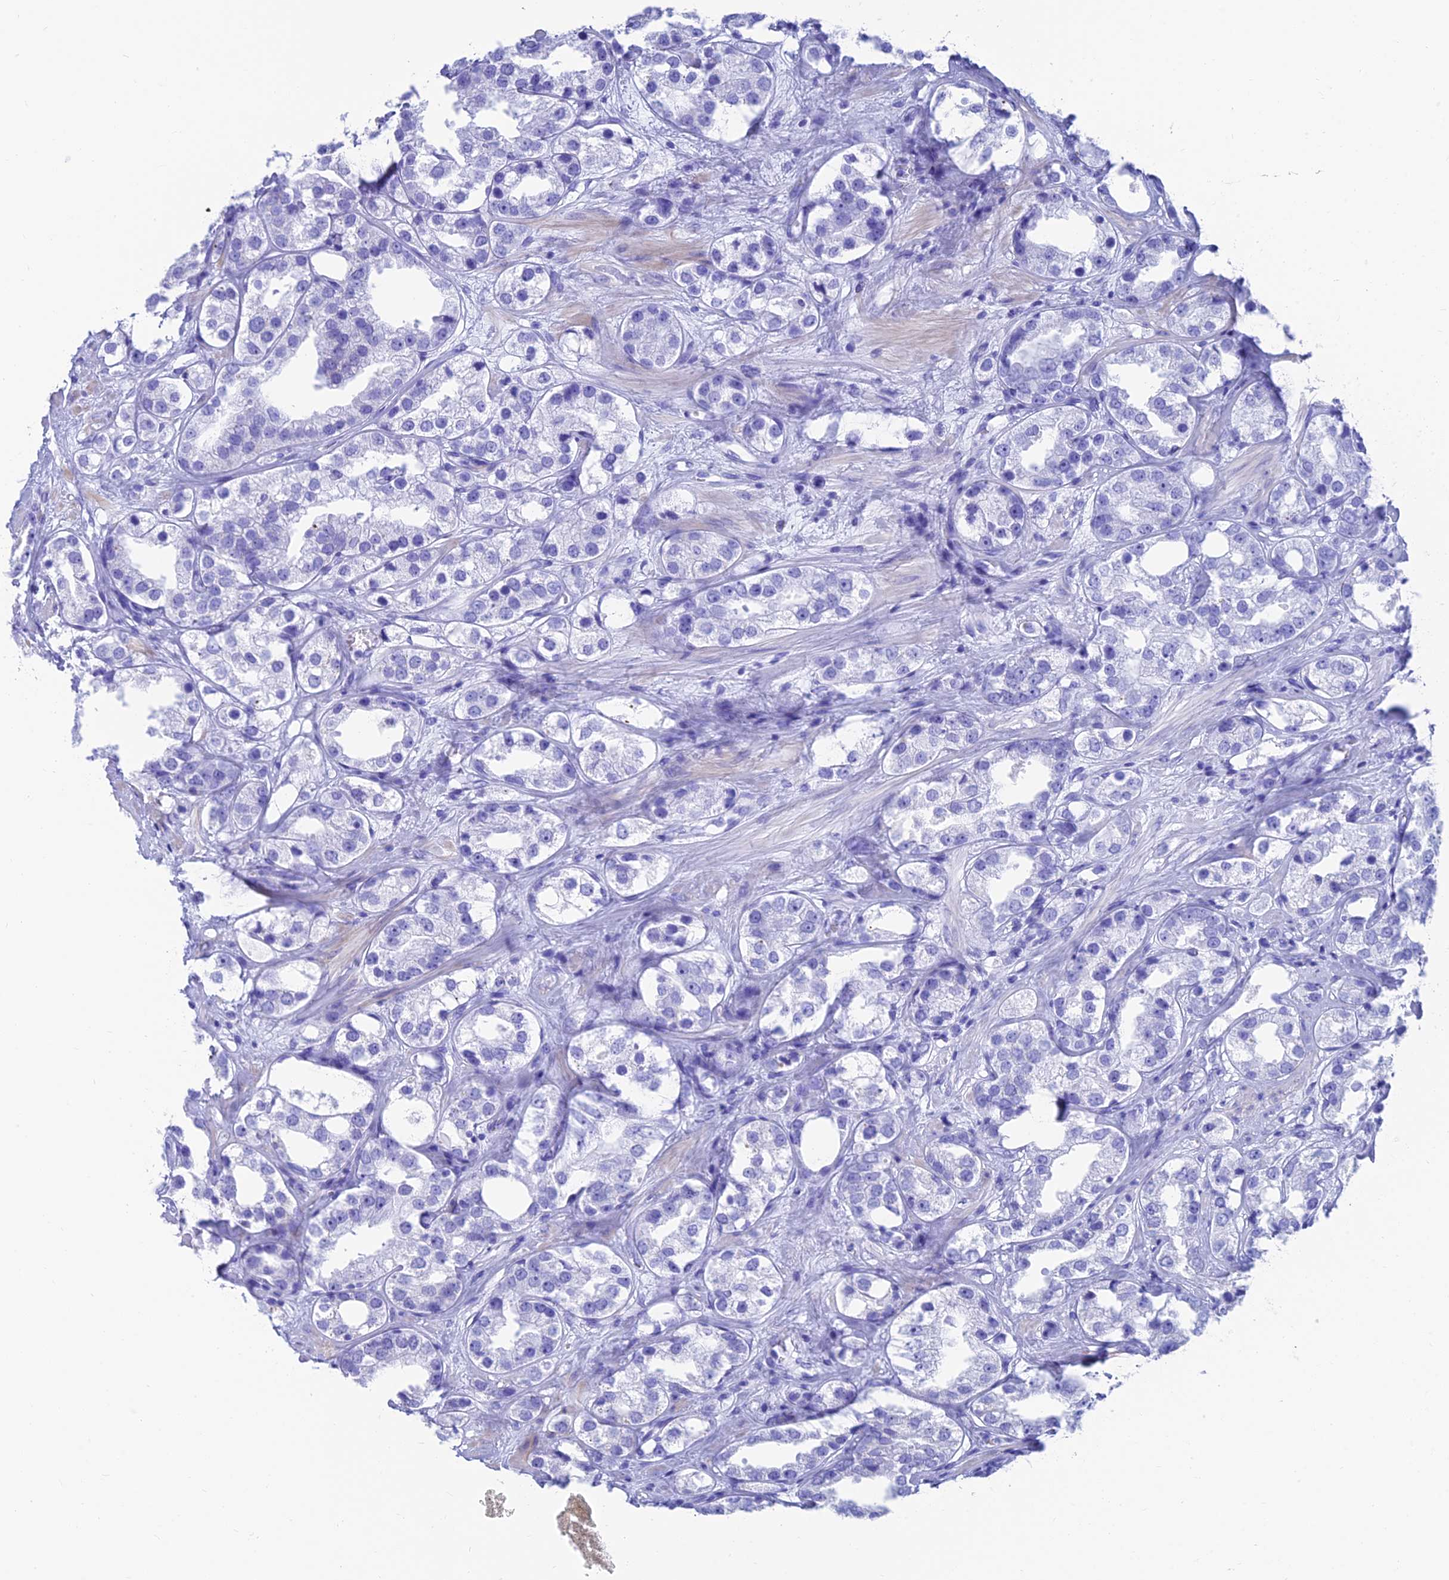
{"staining": {"intensity": "negative", "quantity": "none", "location": "none"}, "tissue": "prostate cancer", "cell_type": "Tumor cells", "image_type": "cancer", "snomed": [{"axis": "morphology", "description": "Adenocarcinoma, NOS"}, {"axis": "topography", "description": "Prostate"}], "caption": "Tumor cells are negative for brown protein staining in prostate adenocarcinoma.", "gene": "GNG11", "patient": {"sex": "male", "age": 79}}